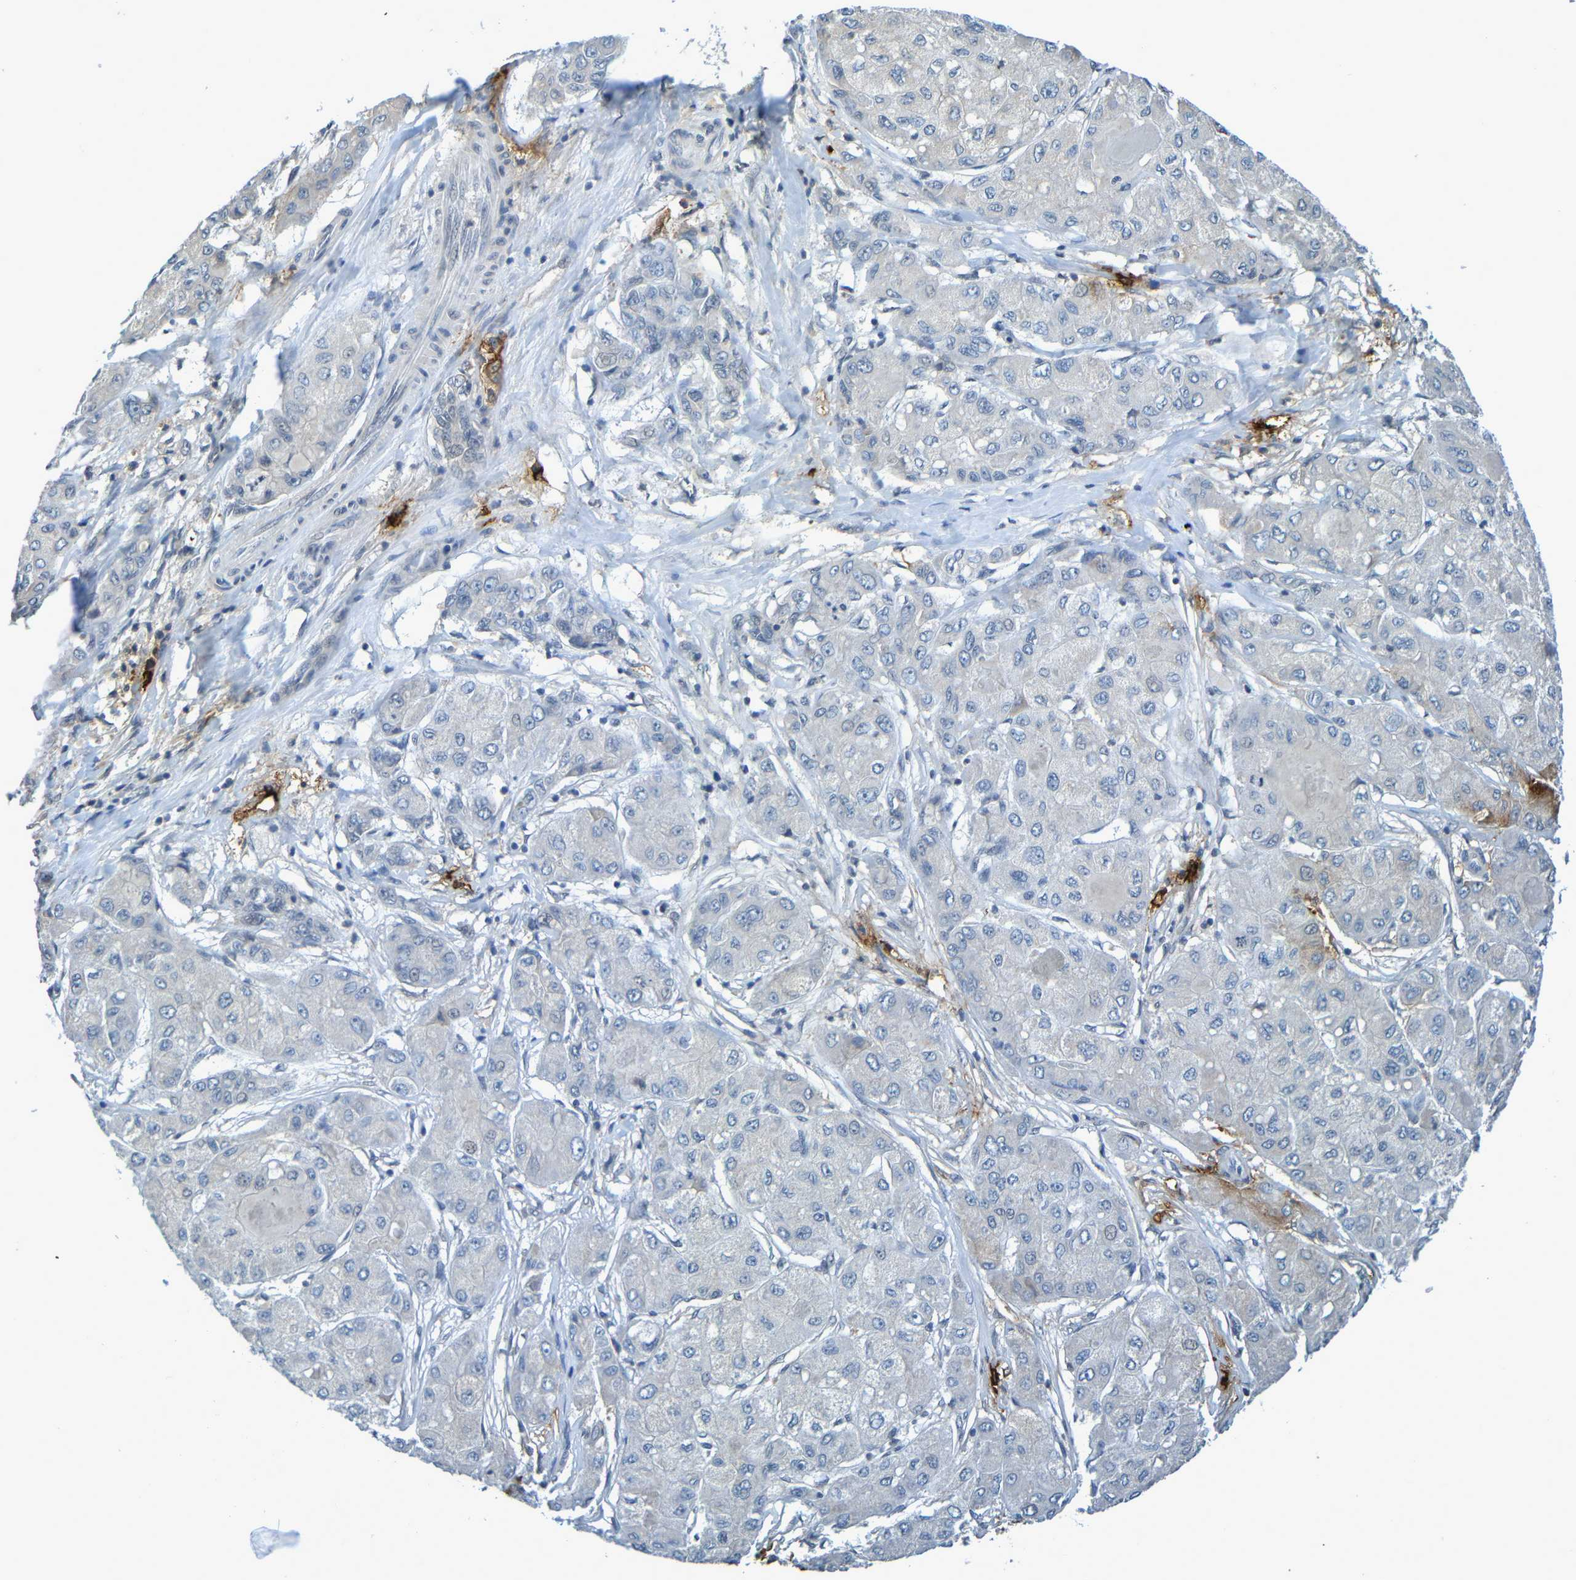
{"staining": {"intensity": "negative", "quantity": "none", "location": "none"}, "tissue": "liver cancer", "cell_type": "Tumor cells", "image_type": "cancer", "snomed": [{"axis": "morphology", "description": "Carcinoma, Hepatocellular, NOS"}, {"axis": "topography", "description": "Liver"}], "caption": "Hepatocellular carcinoma (liver) stained for a protein using immunohistochemistry shows no expression tumor cells.", "gene": "C3AR1", "patient": {"sex": "male", "age": 80}}